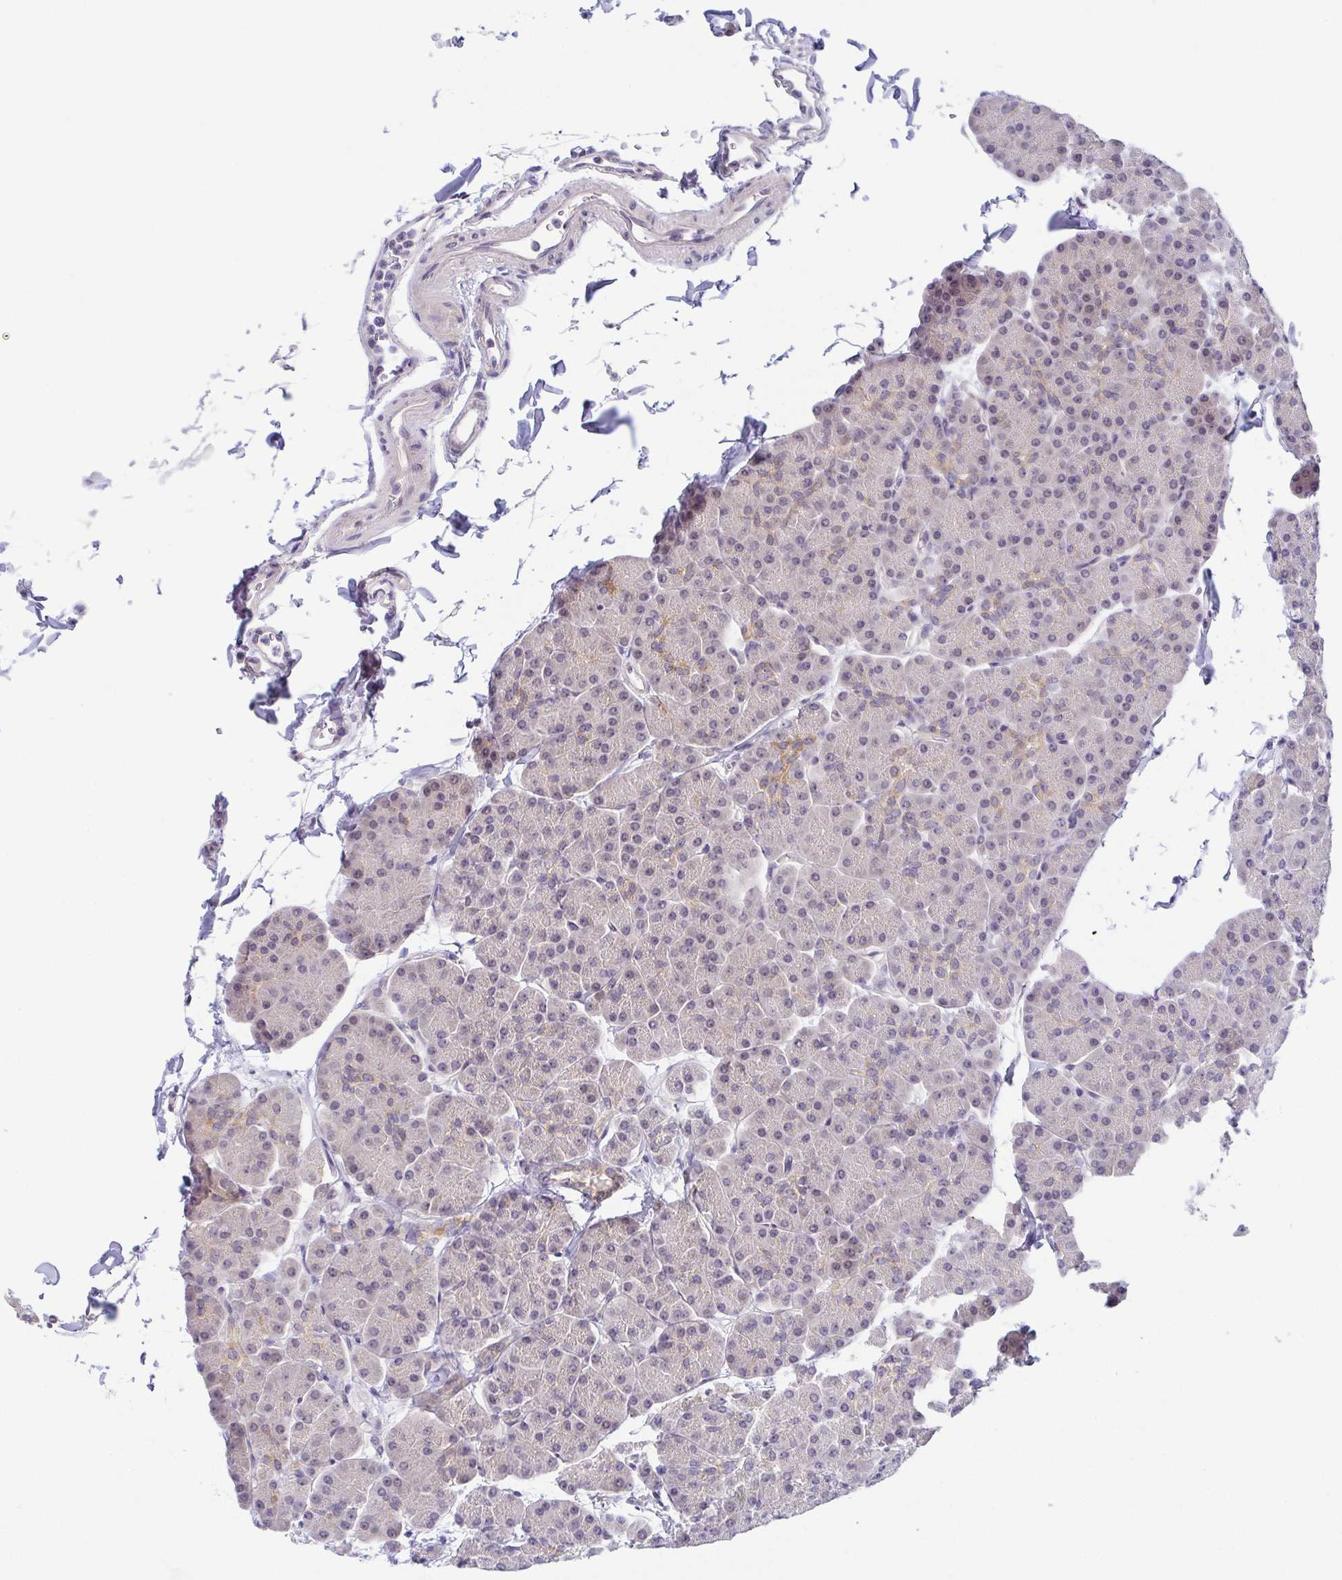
{"staining": {"intensity": "moderate", "quantity": "<25%", "location": "cytoplasmic/membranous"}, "tissue": "pancreas", "cell_type": "Exocrine glandular cells", "image_type": "normal", "snomed": [{"axis": "morphology", "description": "Normal tissue, NOS"}, {"axis": "topography", "description": "Pancreas"}, {"axis": "topography", "description": "Peripheral nerve tissue"}], "caption": "DAB immunohistochemical staining of benign human pancreas demonstrates moderate cytoplasmic/membranous protein positivity in approximately <25% of exocrine glandular cells.", "gene": "BCL2L1", "patient": {"sex": "male", "age": 54}}